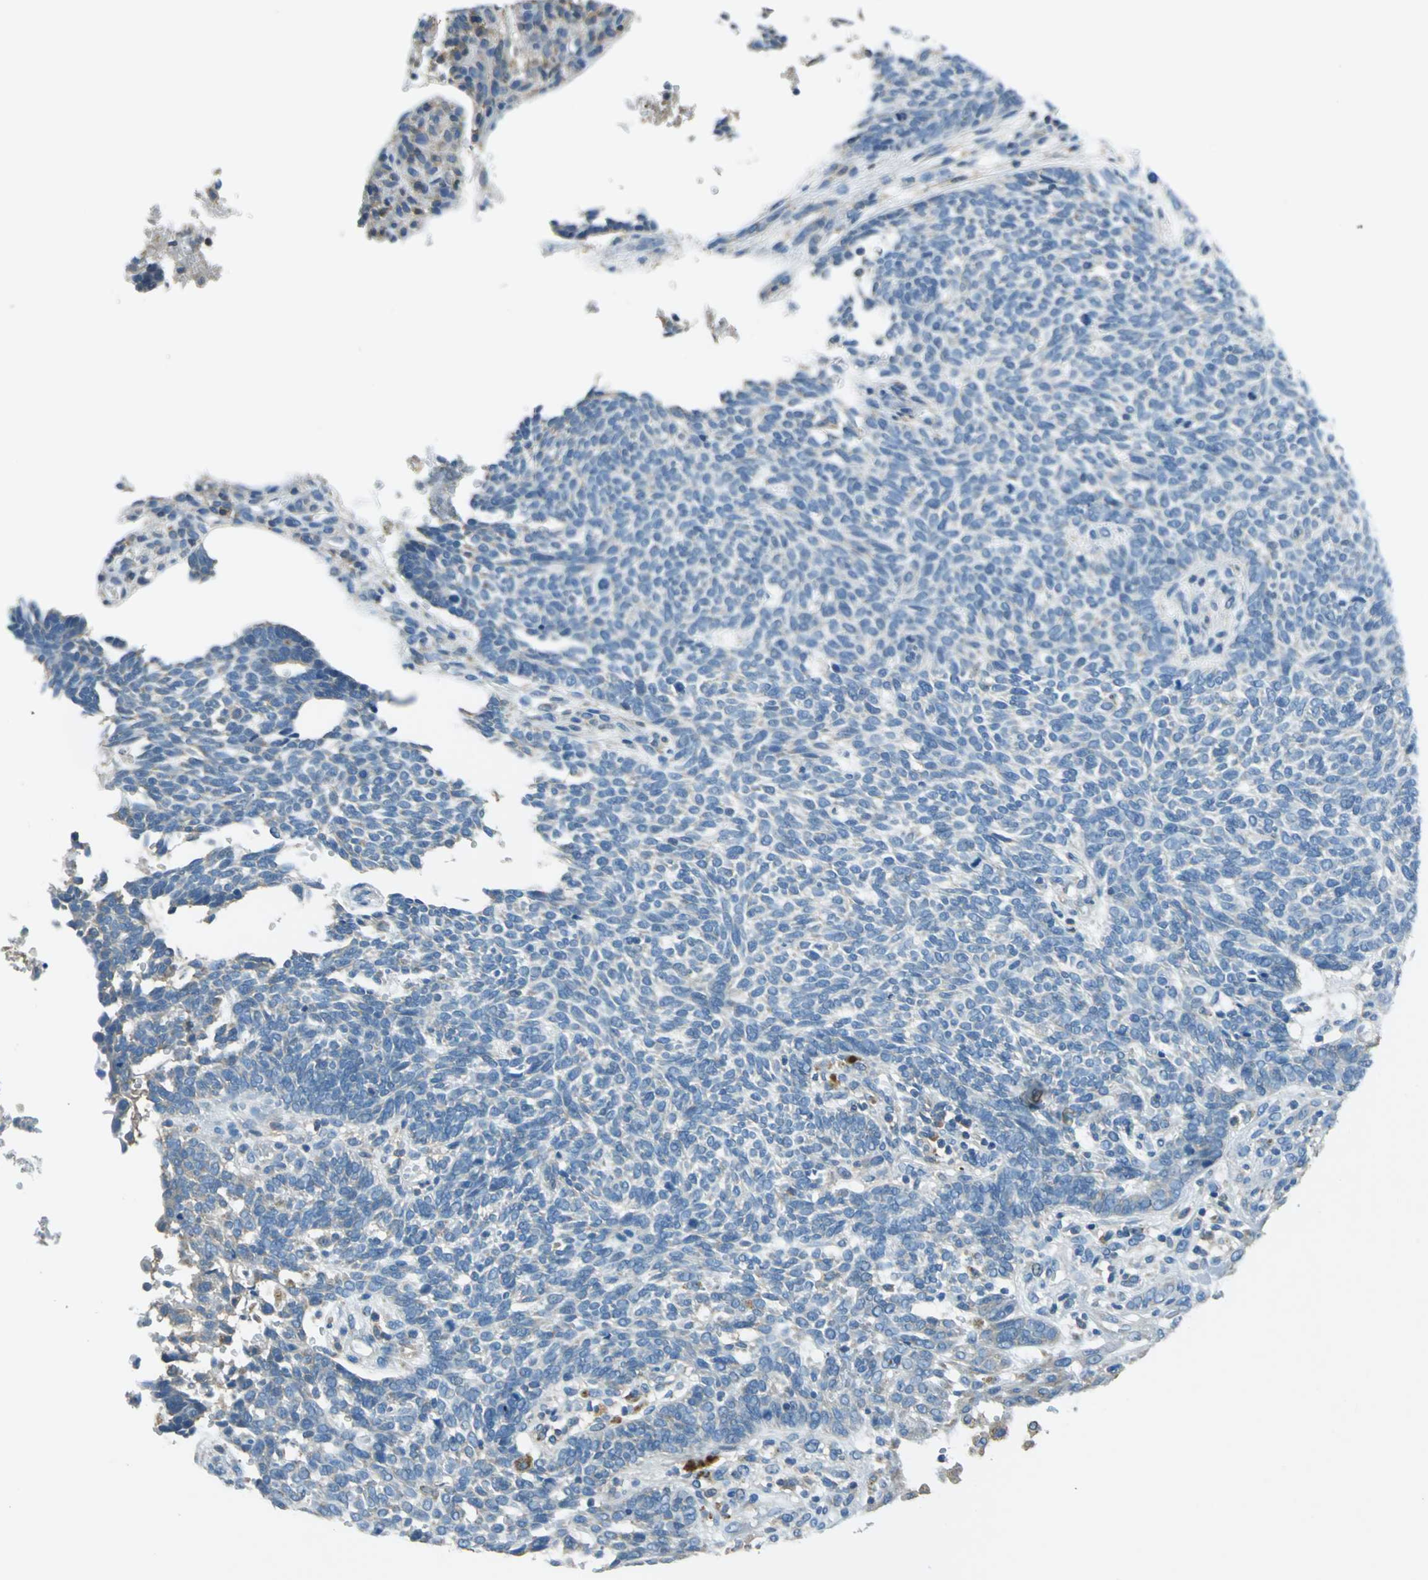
{"staining": {"intensity": "negative", "quantity": "none", "location": "none"}, "tissue": "skin cancer", "cell_type": "Tumor cells", "image_type": "cancer", "snomed": [{"axis": "morphology", "description": "Normal tissue, NOS"}, {"axis": "morphology", "description": "Basal cell carcinoma"}, {"axis": "topography", "description": "Skin"}], "caption": "Immunohistochemistry (IHC) of human basal cell carcinoma (skin) reveals no expression in tumor cells.", "gene": "PRKCA", "patient": {"sex": "male", "age": 87}}